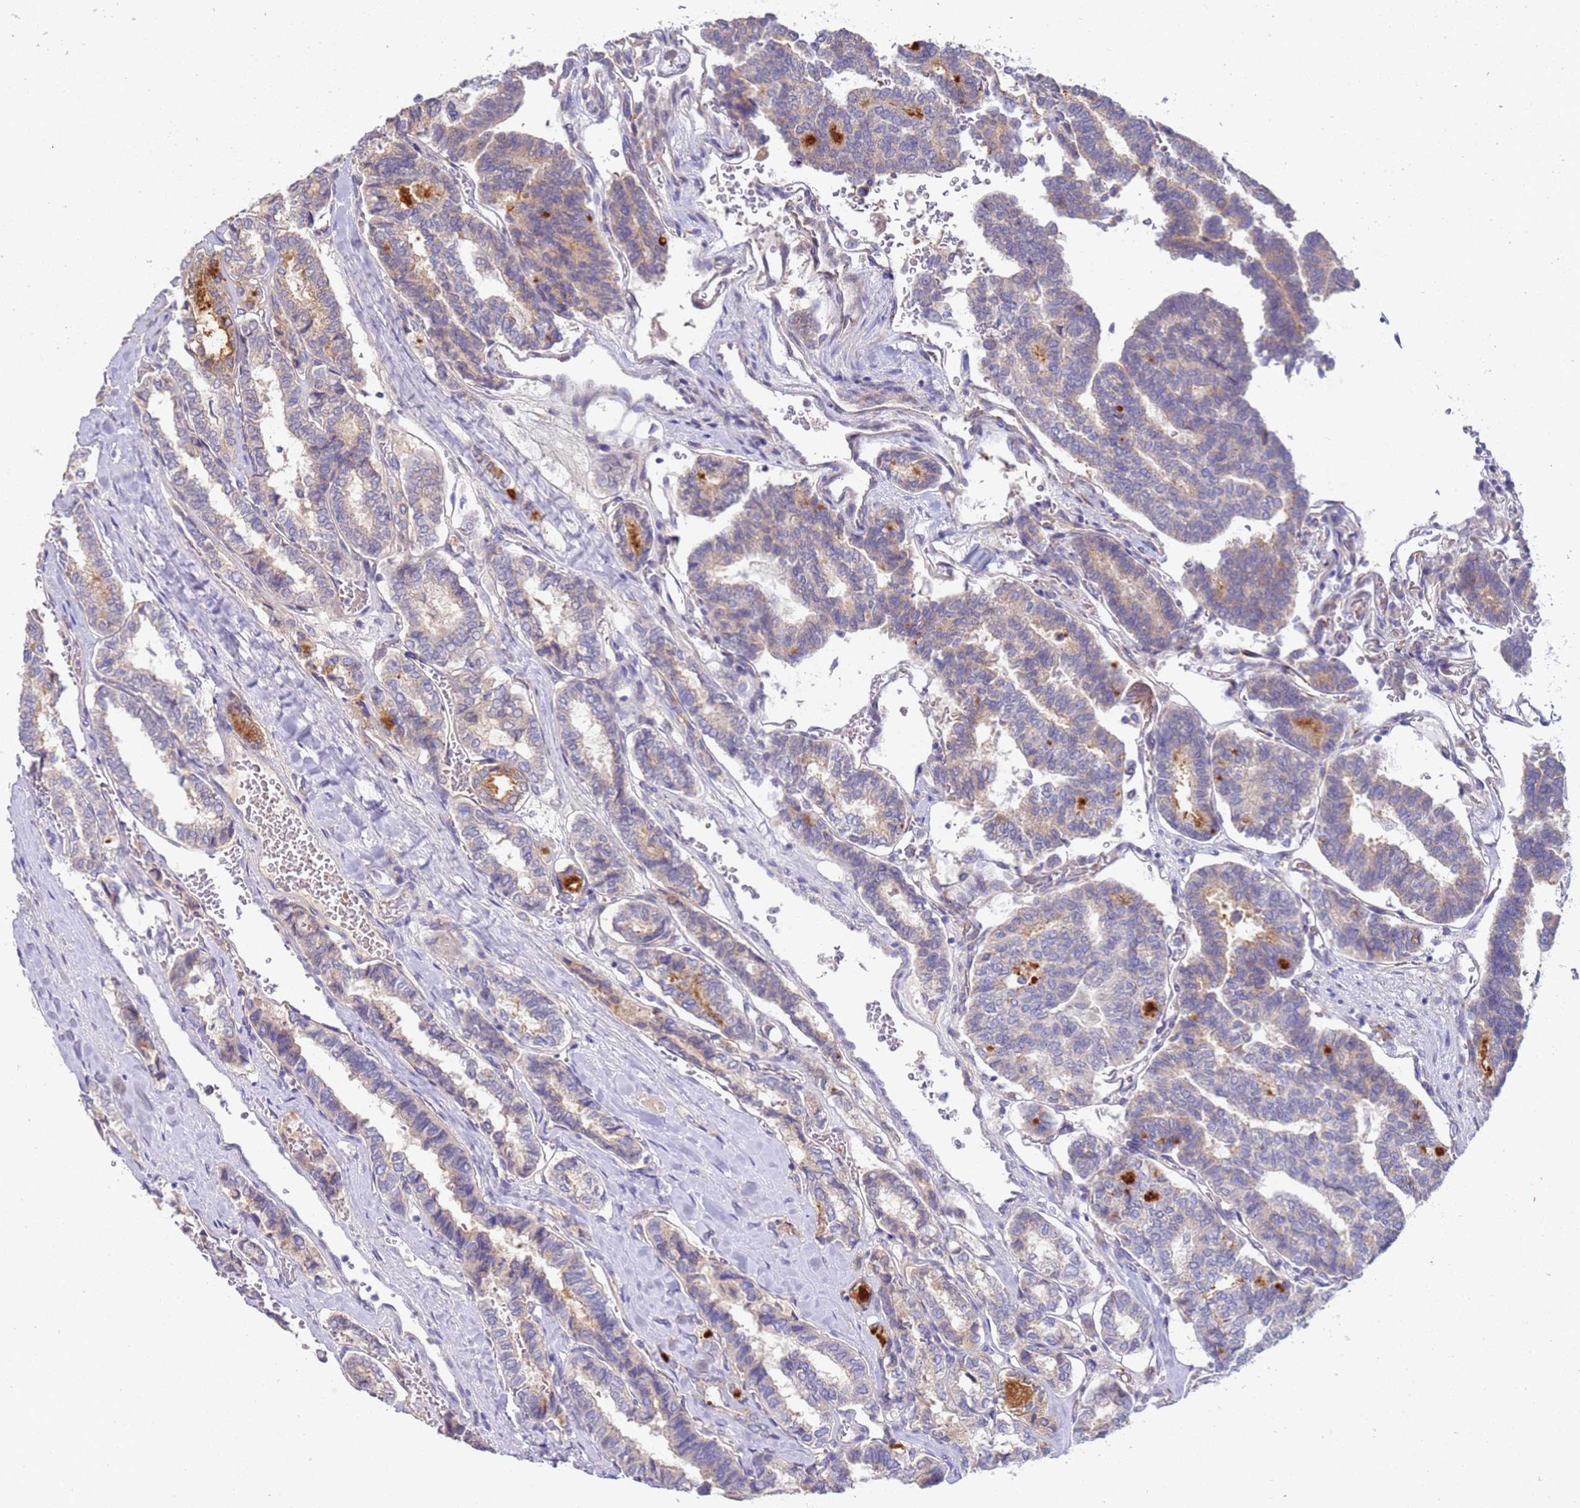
{"staining": {"intensity": "weak", "quantity": "<25%", "location": "cytoplasmic/membranous"}, "tissue": "thyroid cancer", "cell_type": "Tumor cells", "image_type": "cancer", "snomed": [{"axis": "morphology", "description": "Papillary adenocarcinoma, NOS"}, {"axis": "topography", "description": "Thyroid gland"}], "caption": "DAB (3,3'-diaminobenzidine) immunohistochemical staining of human thyroid papillary adenocarcinoma reveals no significant expression in tumor cells. (DAB immunohistochemistry (IHC) with hematoxylin counter stain).", "gene": "NMUR2", "patient": {"sex": "female", "age": 35}}